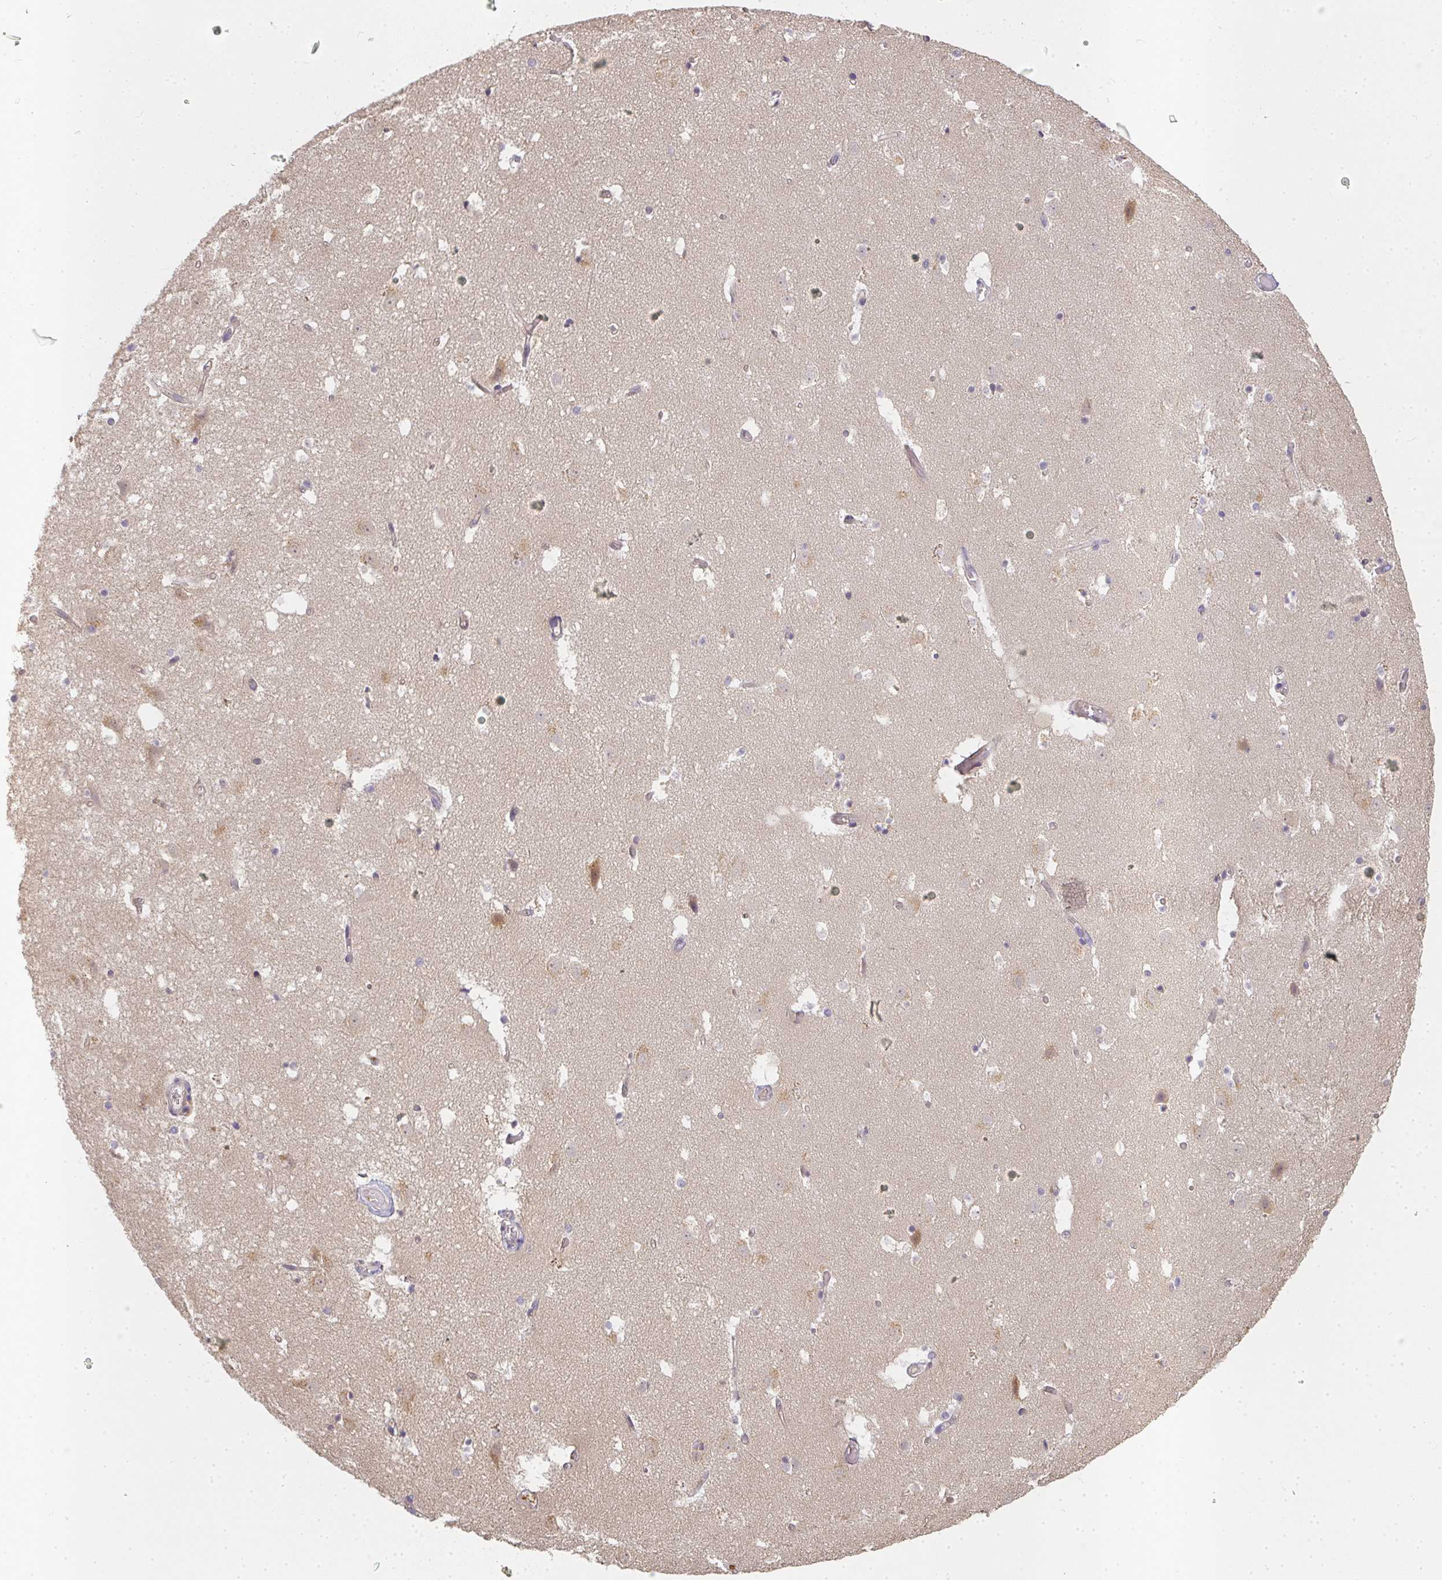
{"staining": {"intensity": "weak", "quantity": "<25%", "location": "cytoplasmic/membranous"}, "tissue": "caudate", "cell_type": "Glial cells", "image_type": "normal", "snomed": [{"axis": "morphology", "description": "Normal tissue, NOS"}, {"axis": "topography", "description": "Lateral ventricle wall"}], "caption": "The immunohistochemistry histopathology image has no significant expression in glial cells of caudate.", "gene": "SLC35B3", "patient": {"sex": "male", "age": 37}}